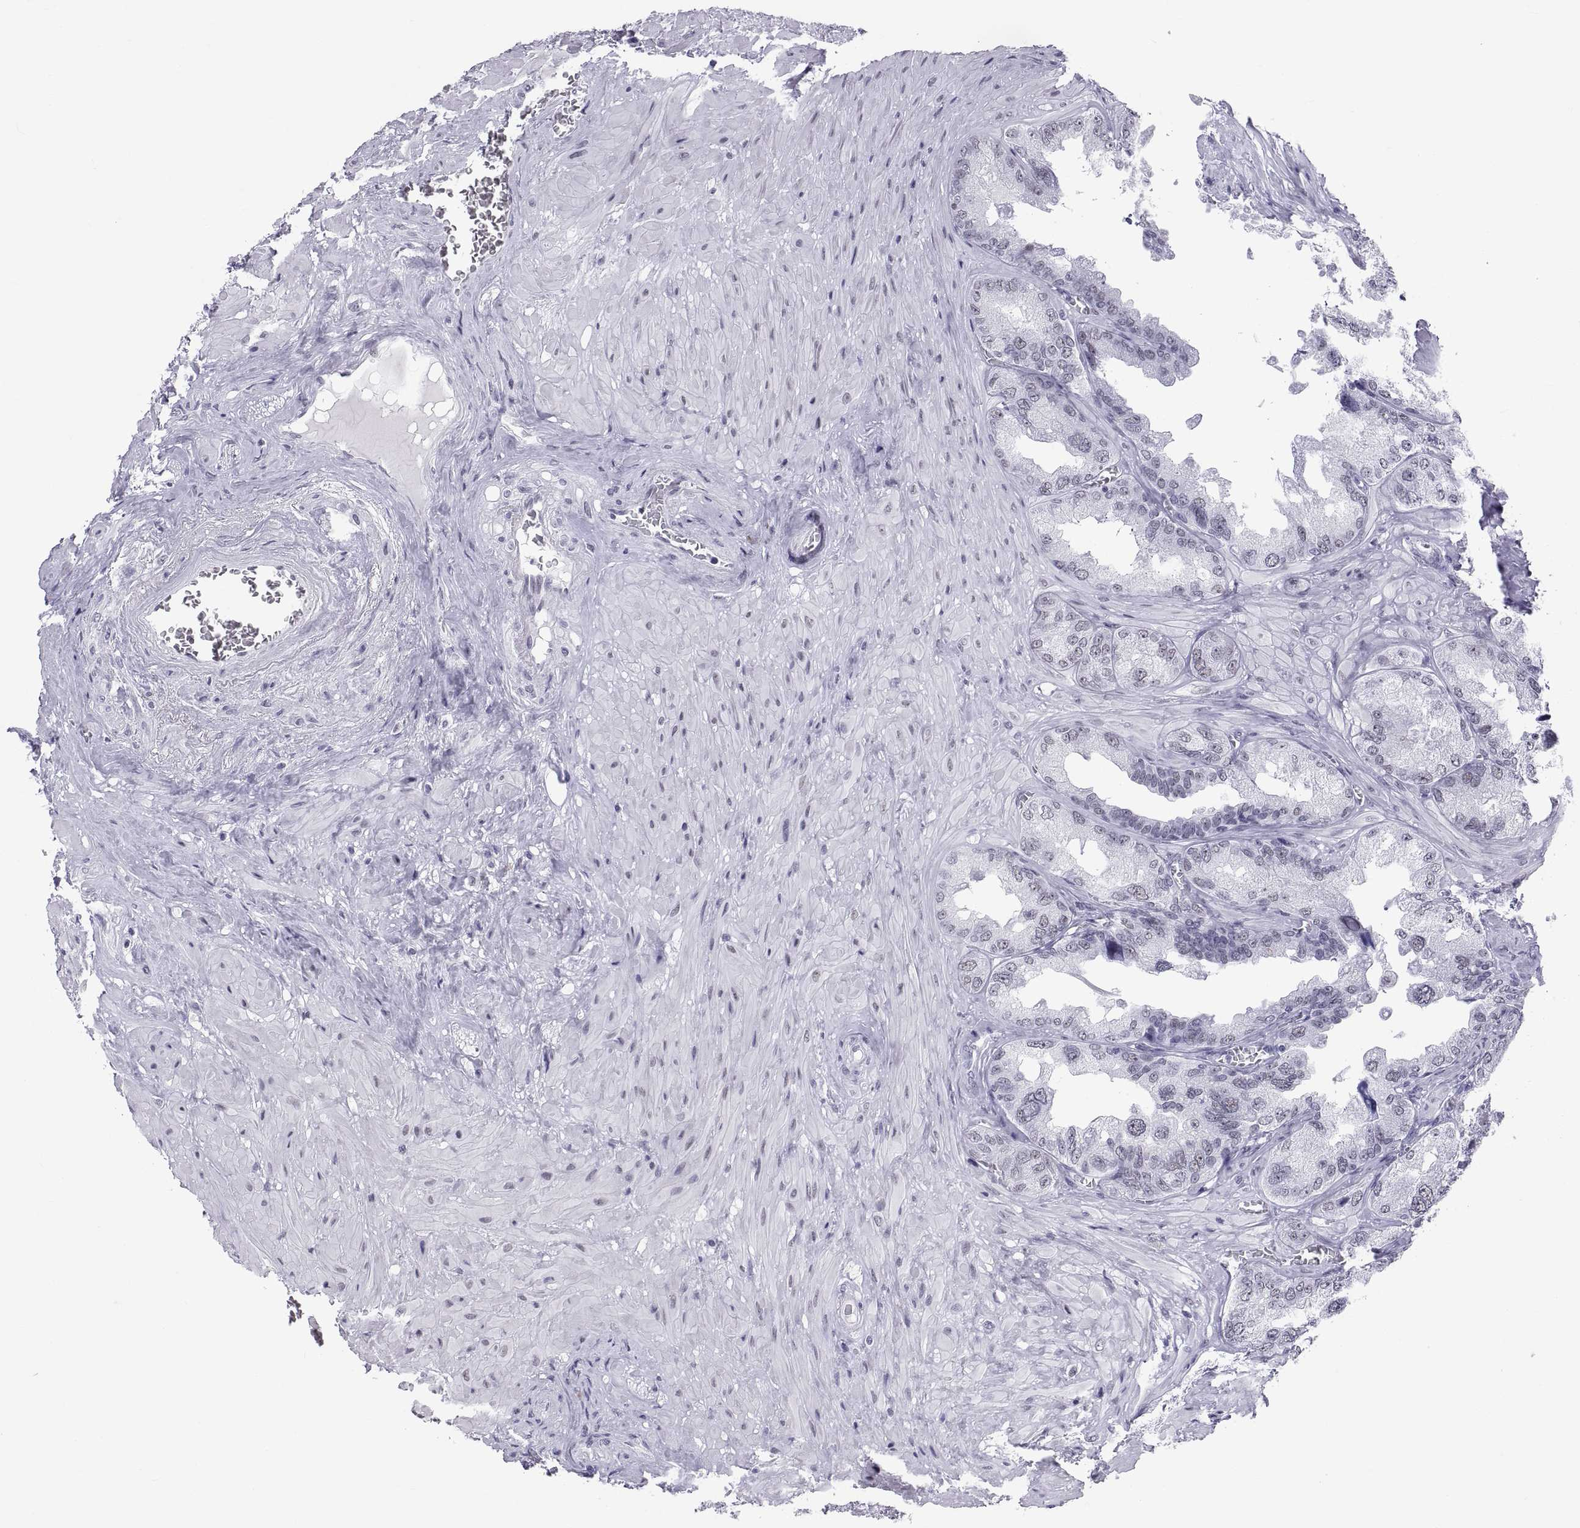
{"staining": {"intensity": "negative", "quantity": "none", "location": "none"}, "tissue": "seminal vesicle", "cell_type": "Glandular cells", "image_type": "normal", "snomed": [{"axis": "morphology", "description": "Normal tissue, NOS"}, {"axis": "topography", "description": "Seminal veicle"}], "caption": "Glandular cells are negative for brown protein staining in normal seminal vesicle. The staining was performed using DAB to visualize the protein expression in brown, while the nuclei were stained in blue with hematoxylin (Magnification: 20x).", "gene": "NEUROD6", "patient": {"sex": "male", "age": 72}}